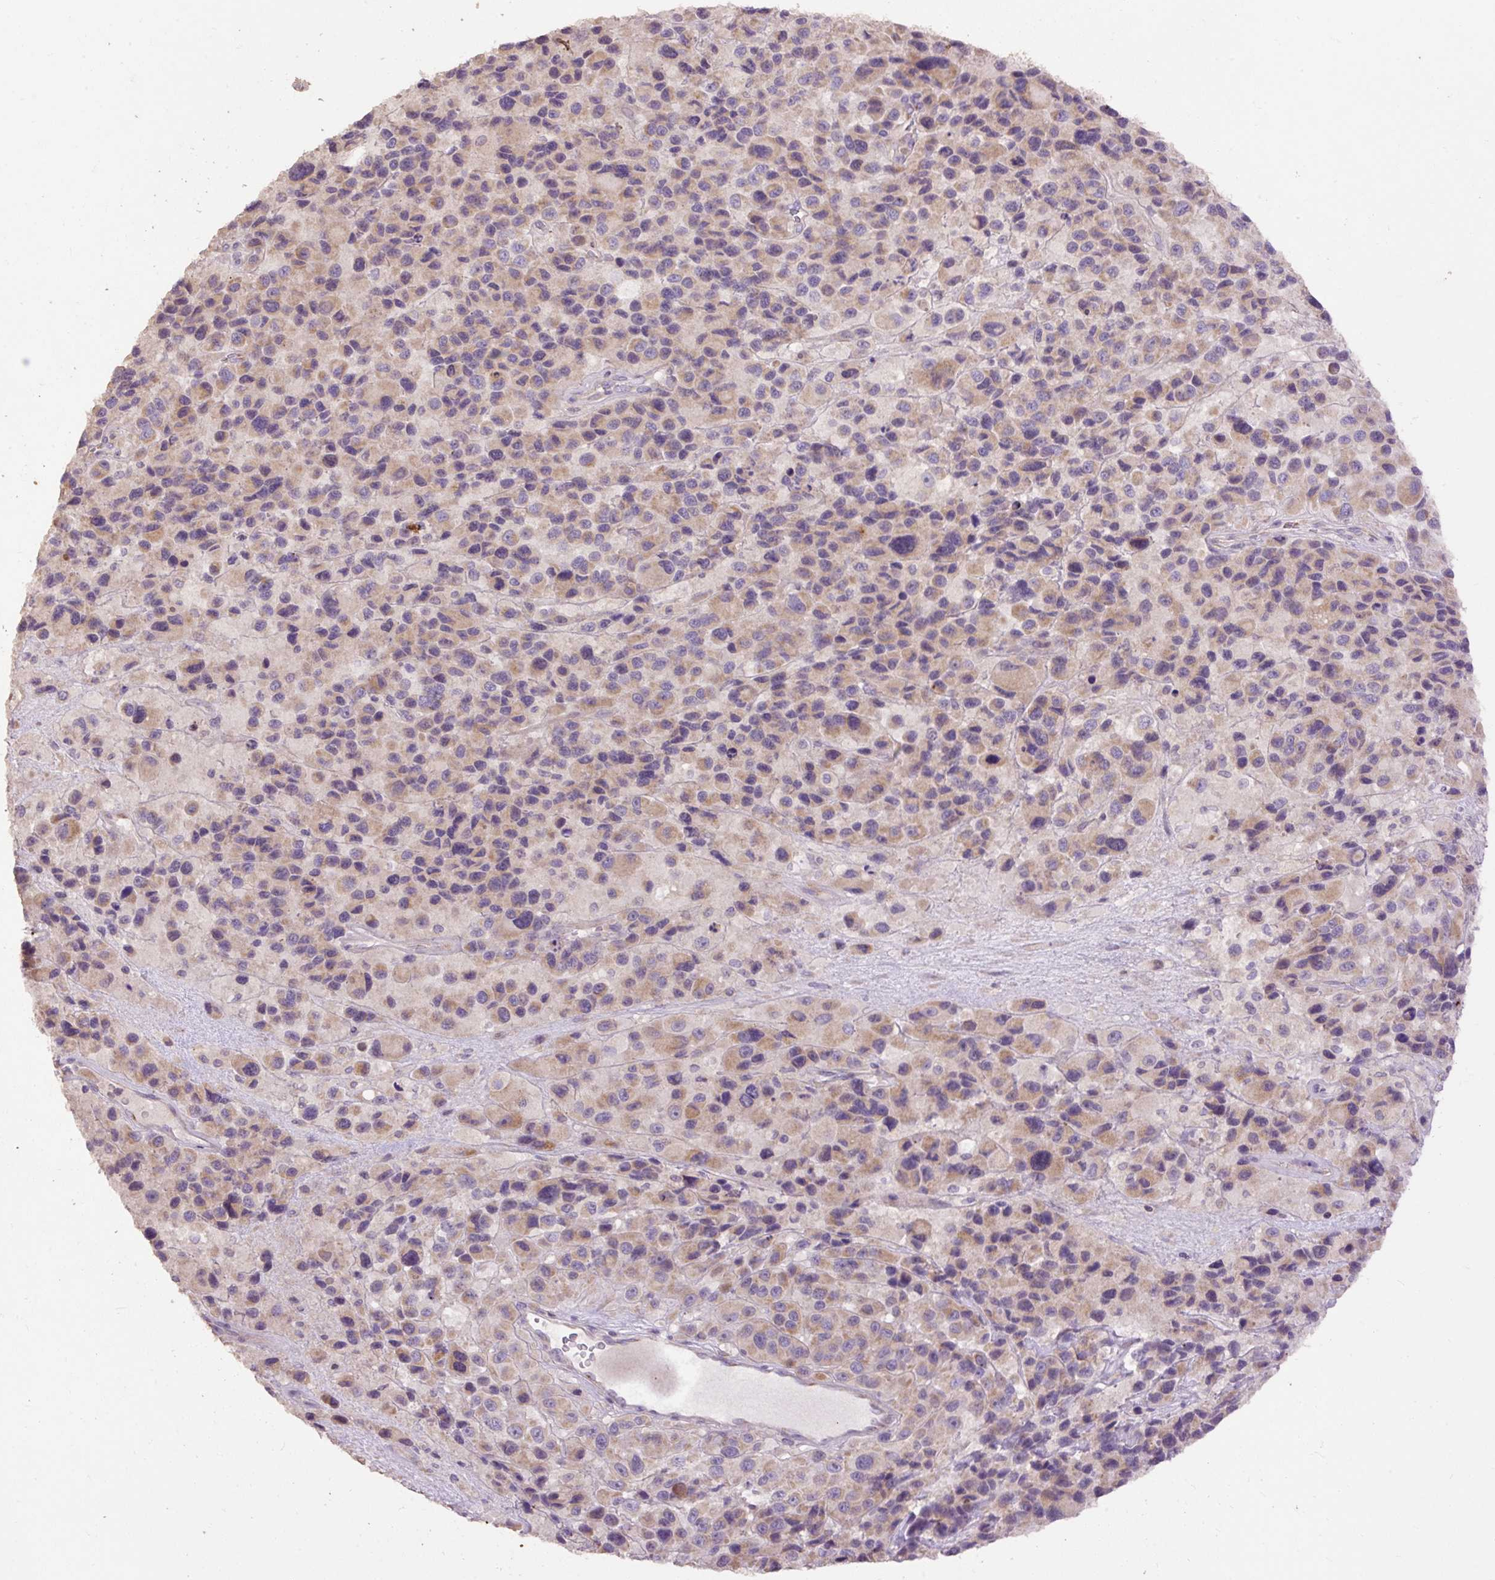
{"staining": {"intensity": "moderate", "quantity": ">75%", "location": "cytoplasmic/membranous"}, "tissue": "melanoma", "cell_type": "Tumor cells", "image_type": "cancer", "snomed": [{"axis": "morphology", "description": "Malignant melanoma, Metastatic site"}, {"axis": "topography", "description": "Lymph node"}], "caption": "DAB (3,3'-diaminobenzidine) immunohistochemical staining of human melanoma displays moderate cytoplasmic/membranous protein positivity in approximately >75% of tumor cells. The staining was performed using DAB (3,3'-diaminobenzidine) to visualize the protein expression in brown, while the nuclei were stained in blue with hematoxylin (Magnification: 20x).", "gene": "ABR", "patient": {"sex": "female", "age": 65}}